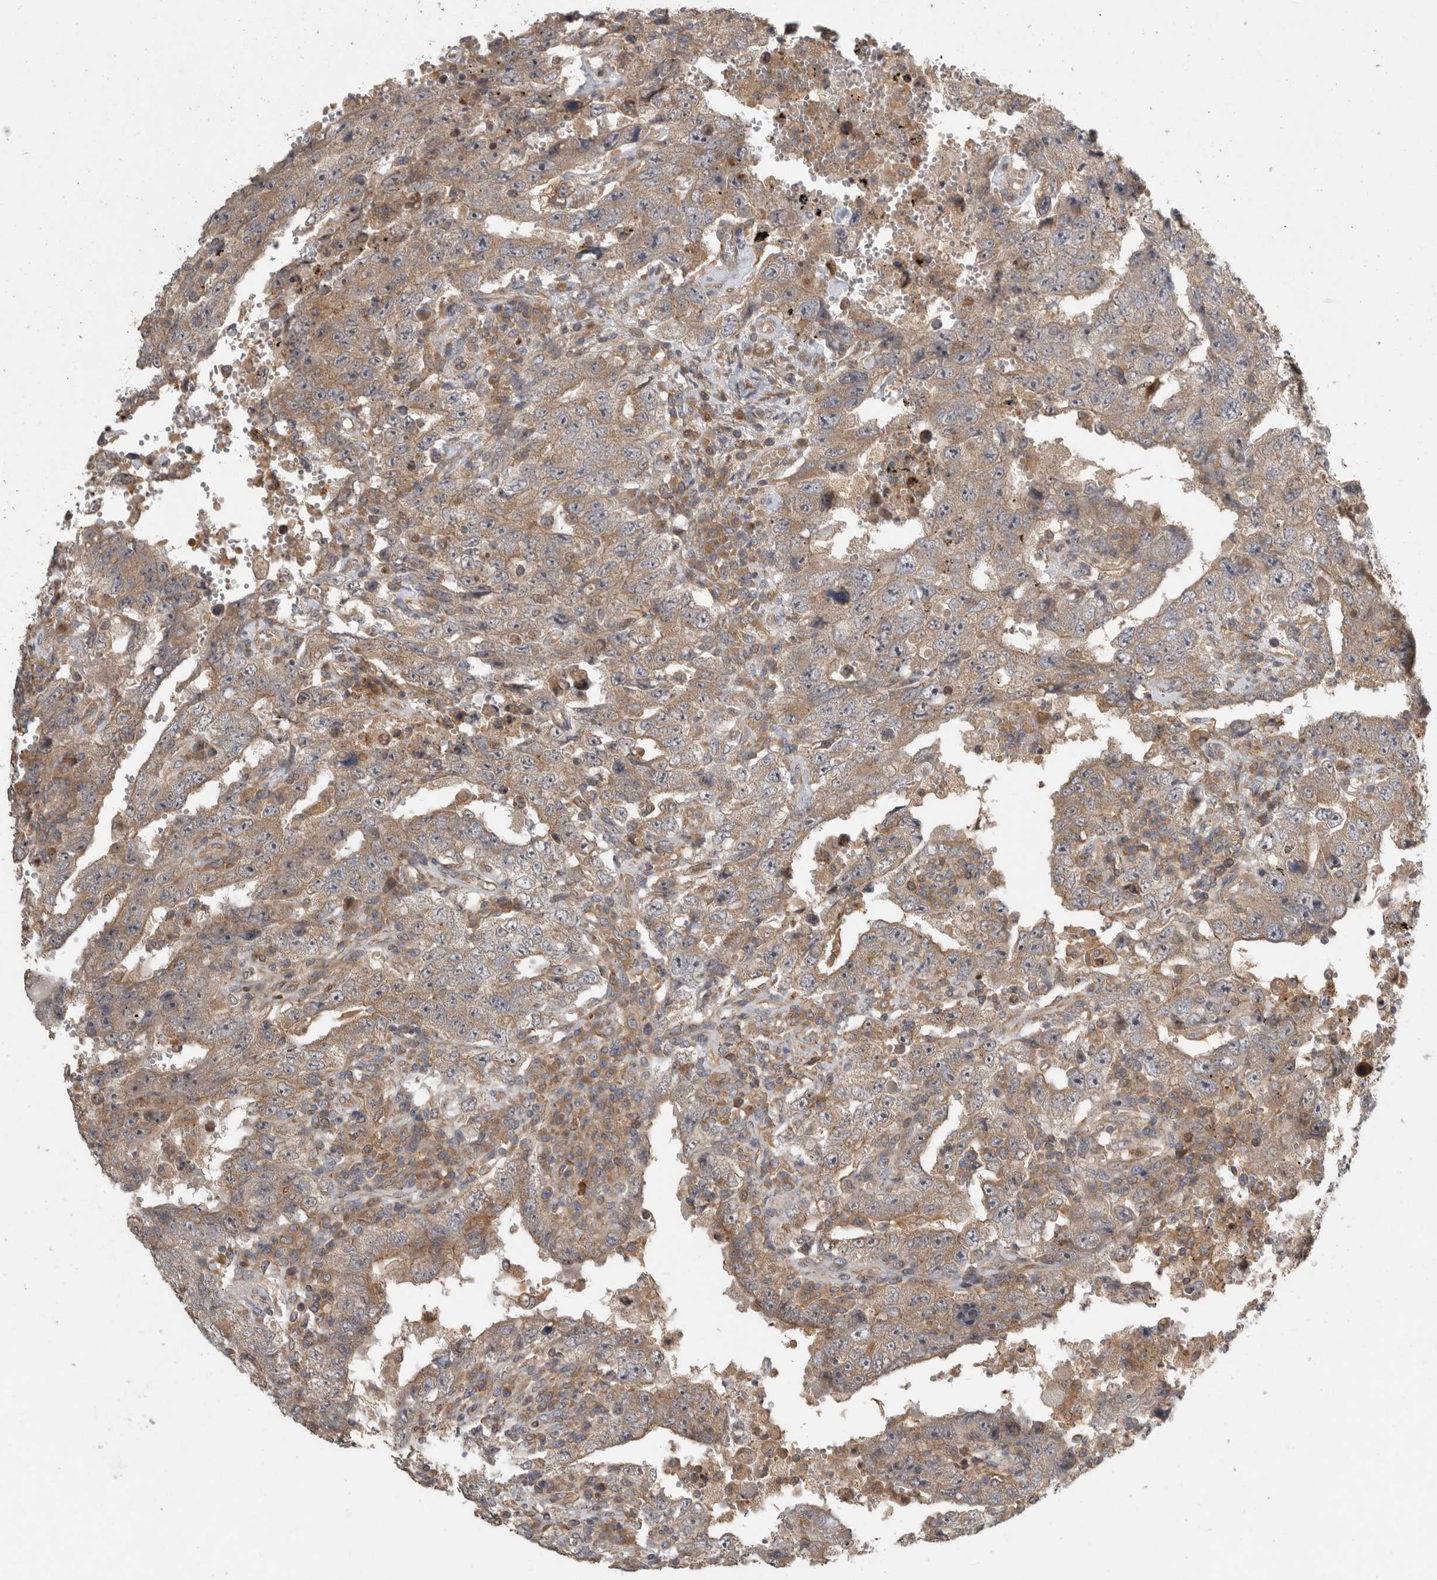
{"staining": {"intensity": "moderate", "quantity": ">75%", "location": "cytoplasmic/membranous"}, "tissue": "testis cancer", "cell_type": "Tumor cells", "image_type": "cancer", "snomed": [{"axis": "morphology", "description": "Carcinoma, Embryonal, NOS"}, {"axis": "topography", "description": "Testis"}], "caption": "About >75% of tumor cells in embryonal carcinoma (testis) exhibit moderate cytoplasmic/membranous protein staining as visualized by brown immunohistochemical staining.", "gene": "VEPH1", "patient": {"sex": "male", "age": 26}}